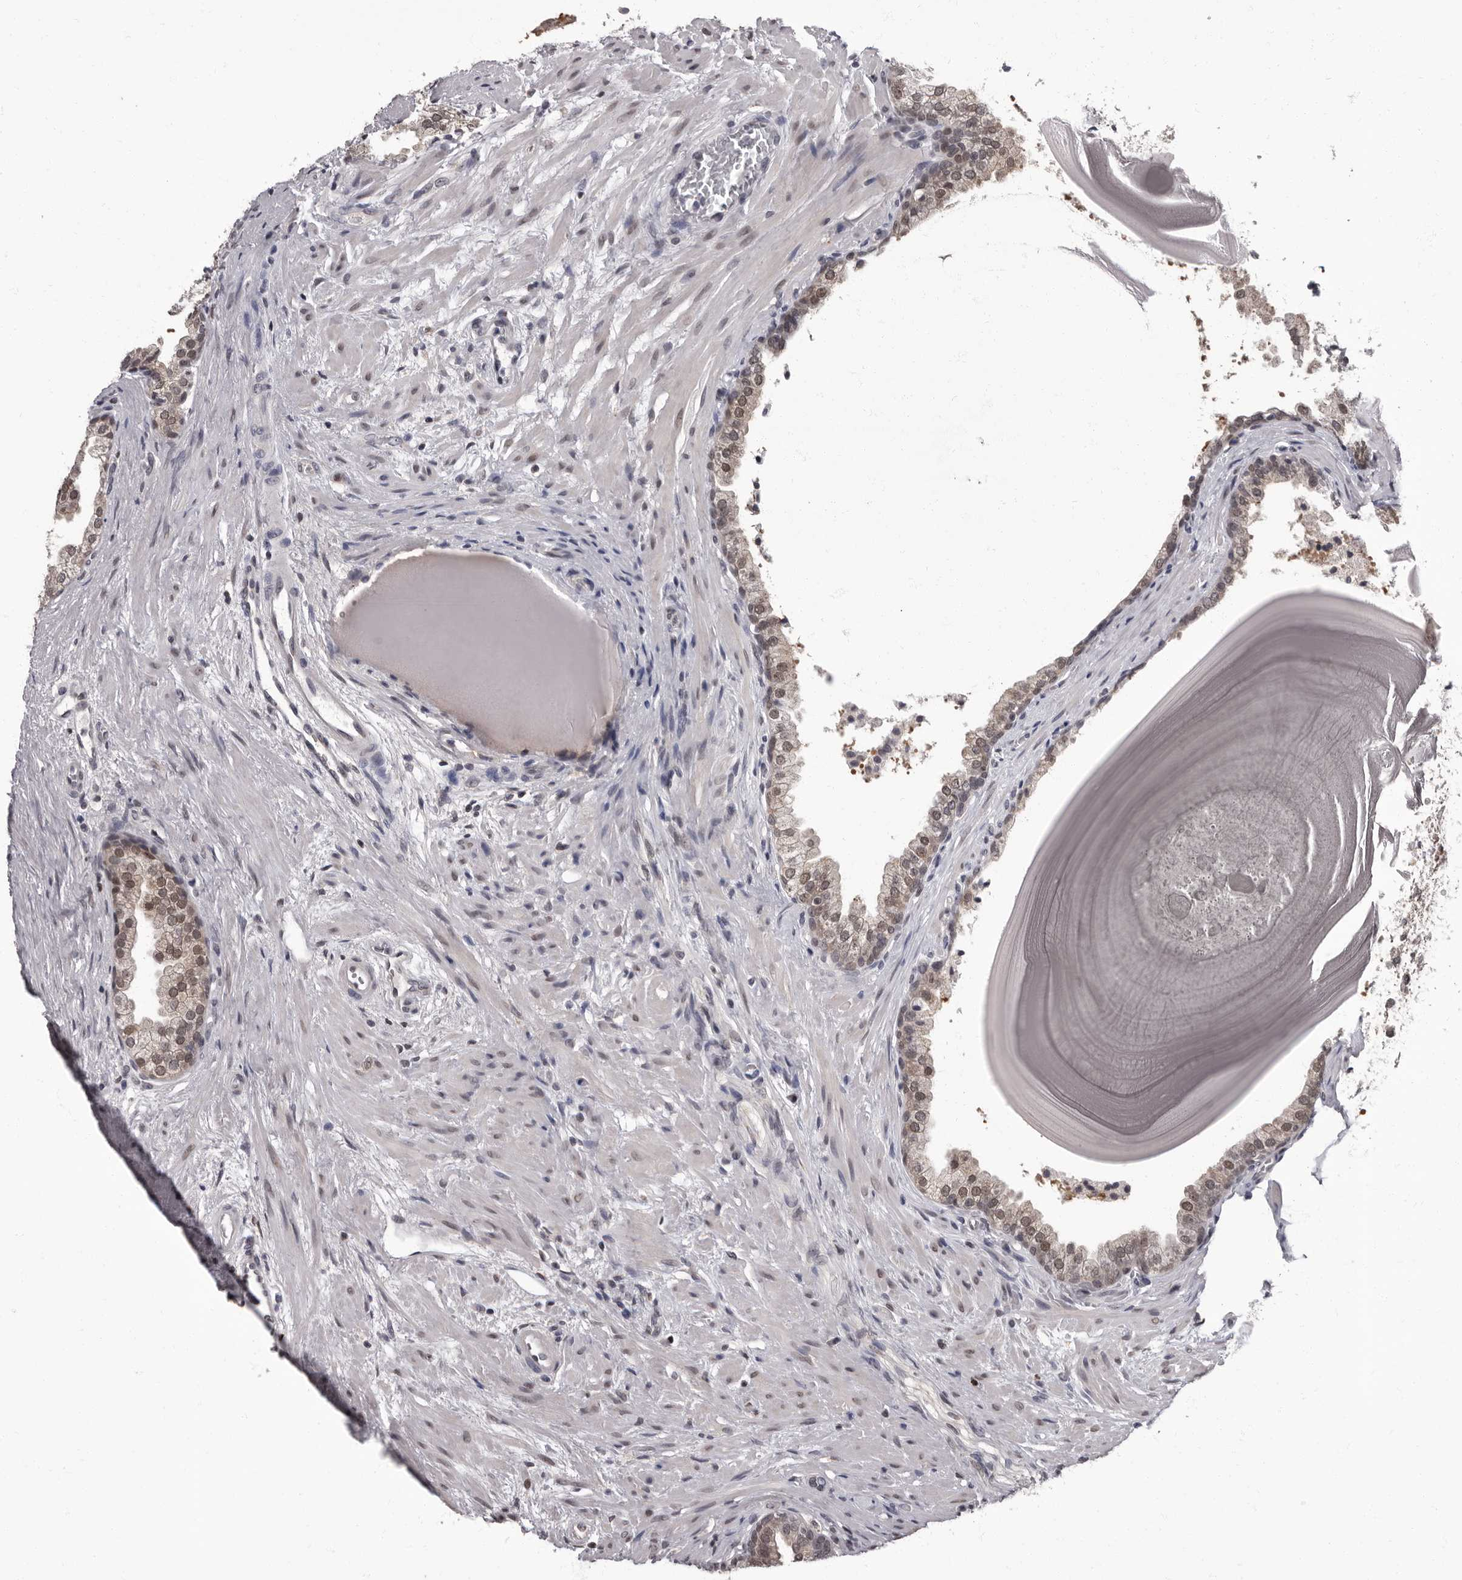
{"staining": {"intensity": "moderate", "quantity": ">75%", "location": "cytoplasmic/membranous,nuclear"}, "tissue": "prostate", "cell_type": "Glandular cells", "image_type": "normal", "snomed": [{"axis": "morphology", "description": "Normal tissue, NOS"}, {"axis": "topography", "description": "Prostate"}], "caption": "IHC of normal human prostate shows medium levels of moderate cytoplasmic/membranous,nuclear positivity in about >75% of glandular cells. The staining was performed using DAB to visualize the protein expression in brown, while the nuclei were stained in blue with hematoxylin (Magnification: 20x).", "gene": "C1orf50", "patient": {"sex": "male", "age": 48}}